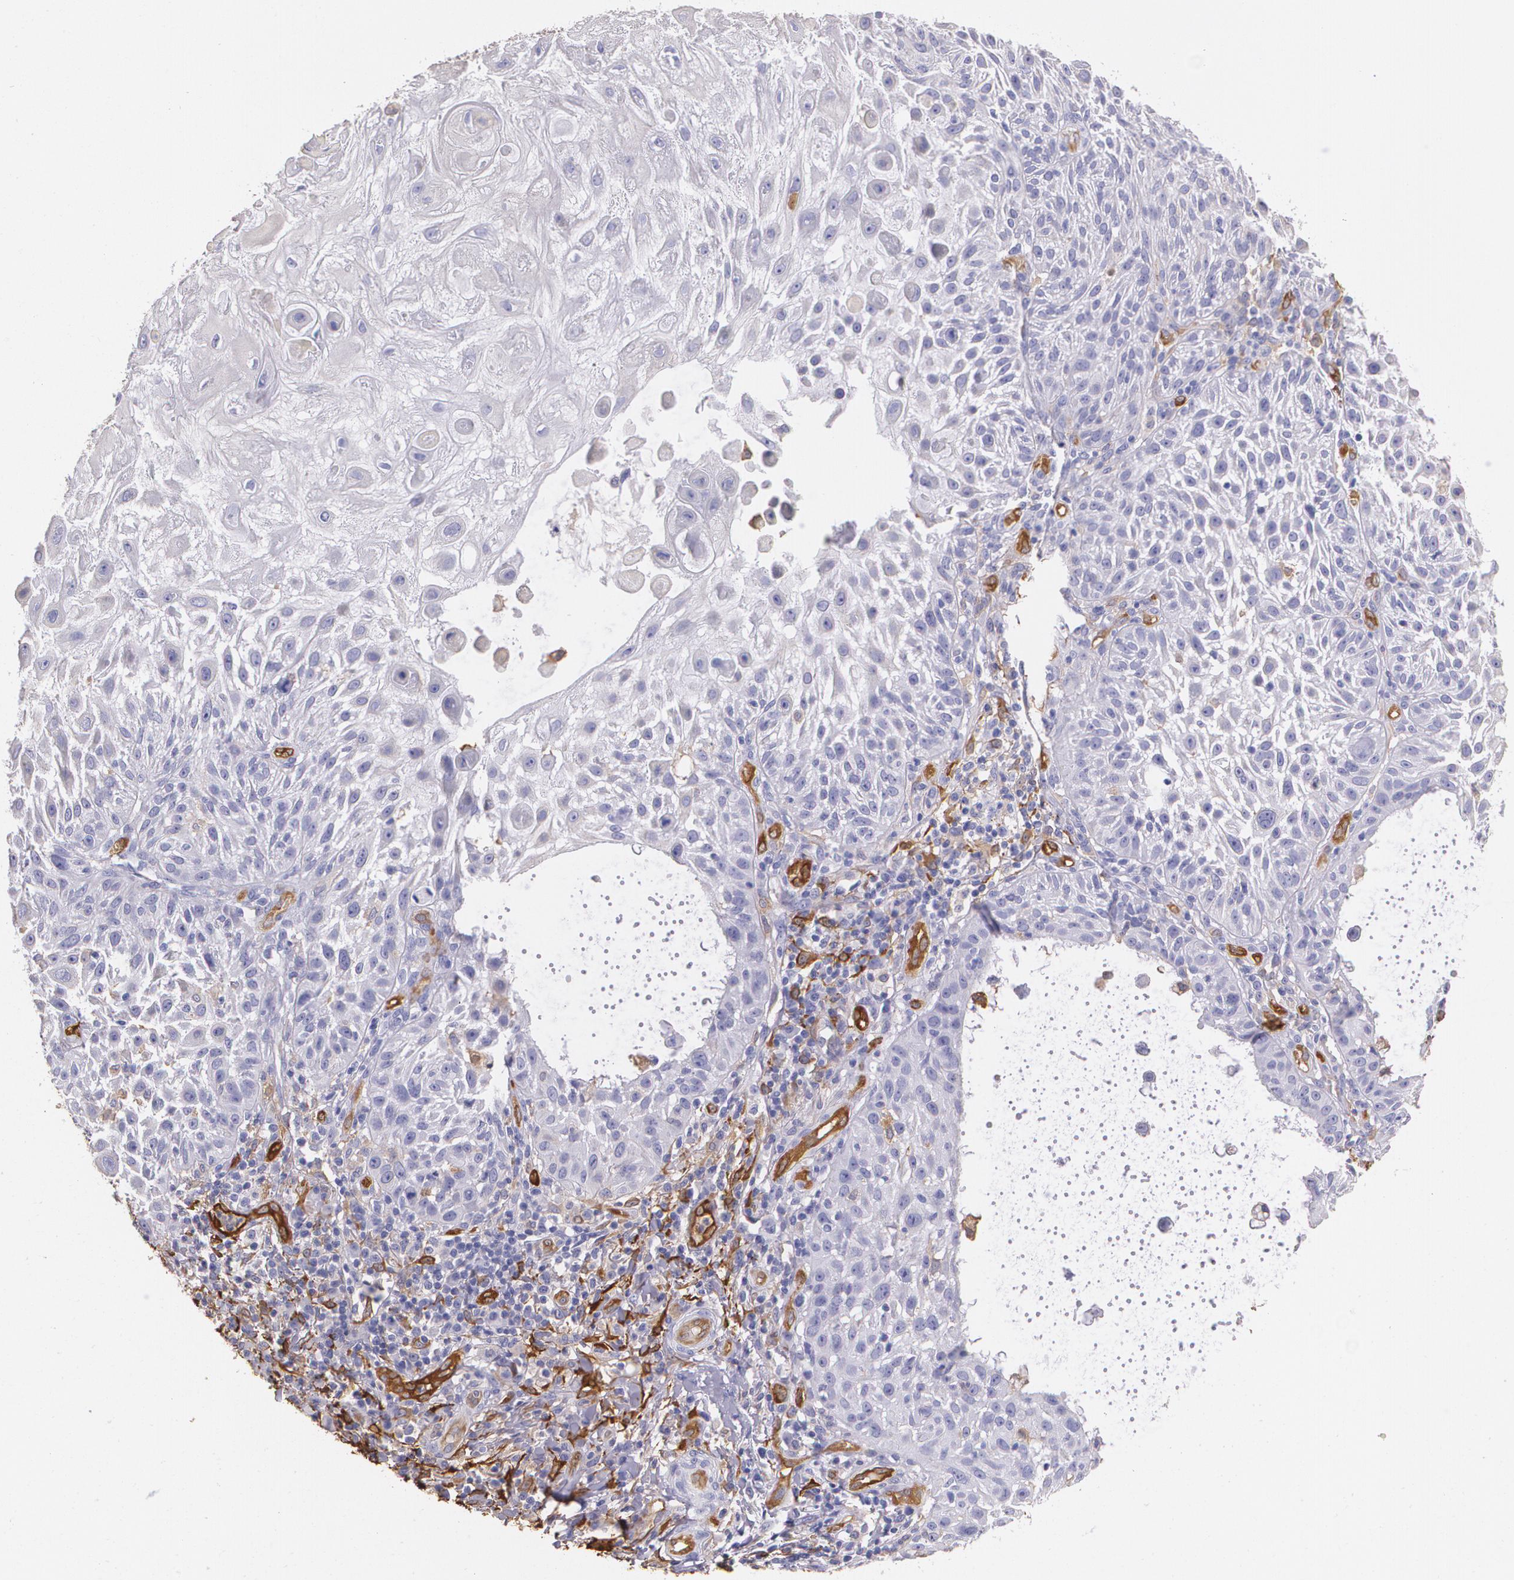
{"staining": {"intensity": "negative", "quantity": "none", "location": "none"}, "tissue": "skin cancer", "cell_type": "Tumor cells", "image_type": "cancer", "snomed": [{"axis": "morphology", "description": "Squamous cell carcinoma, NOS"}, {"axis": "topography", "description": "Skin"}], "caption": "This is an immunohistochemistry (IHC) image of skin cancer. There is no positivity in tumor cells.", "gene": "MMP2", "patient": {"sex": "female", "age": 89}}